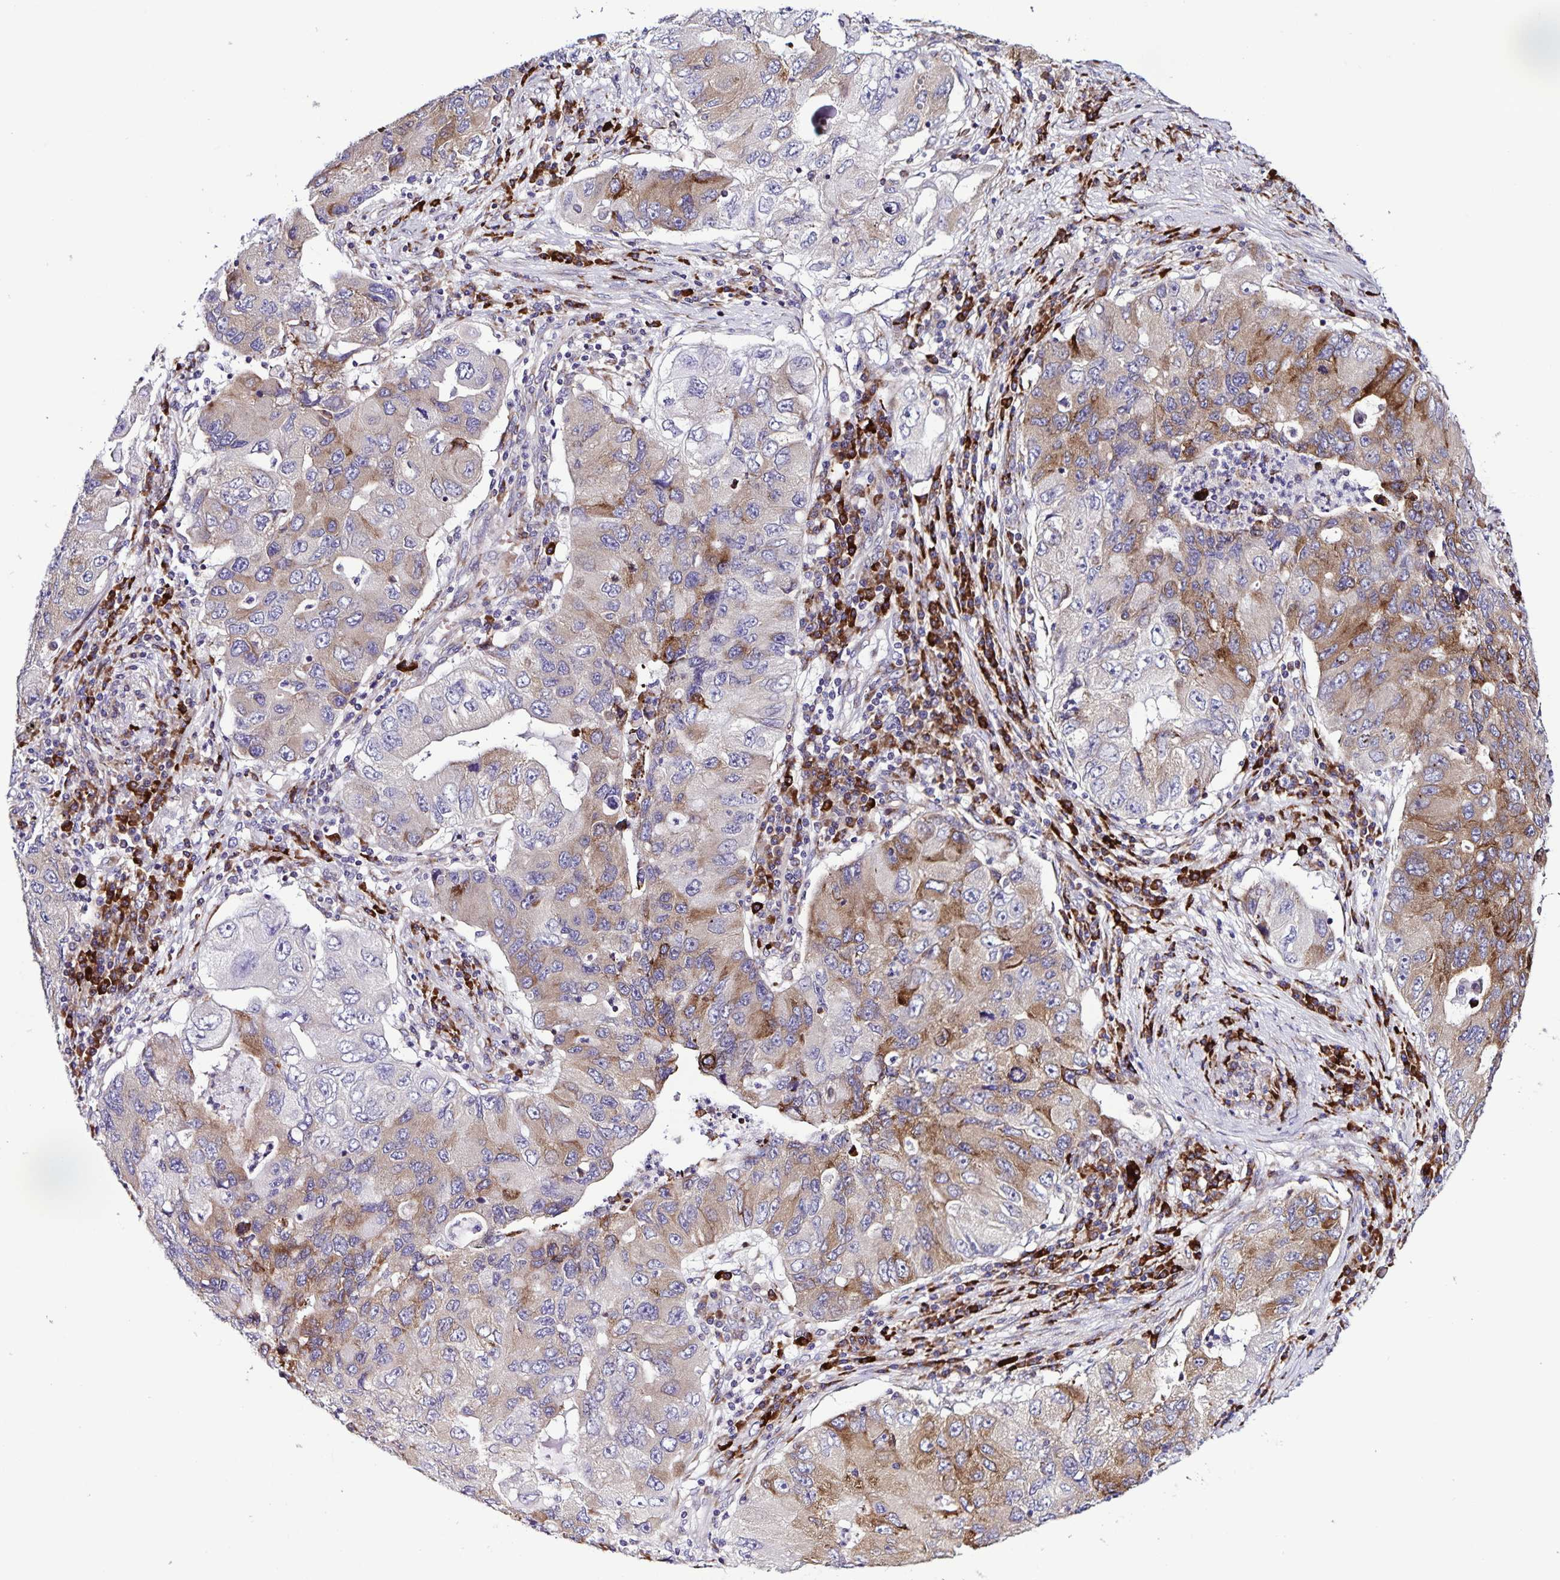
{"staining": {"intensity": "moderate", "quantity": "25%-75%", "location": "cytoplasmic/membranous"}, "tissue": "lung cancer", "cell_type": "Tumor cells", "image_type": "cancer", "snomed": [{"axis": "morphology", "description": "Adenocarcinoma, NOS"}, {"axis": "morphology", "description": "Adenocarcinoma, metastatic, NOS"}, {"axis": "topography", "description": "Lymph node"}, {"axis": "topography", "description": "Lung"}], "caption": "A brown stain shows moderate cytoplasmic/membranous staining of a protein in human adenocarcinoma (lung) tumor cells.", "gene": "OSBPL5", "patient": {"sex": "female", "age": 54}}